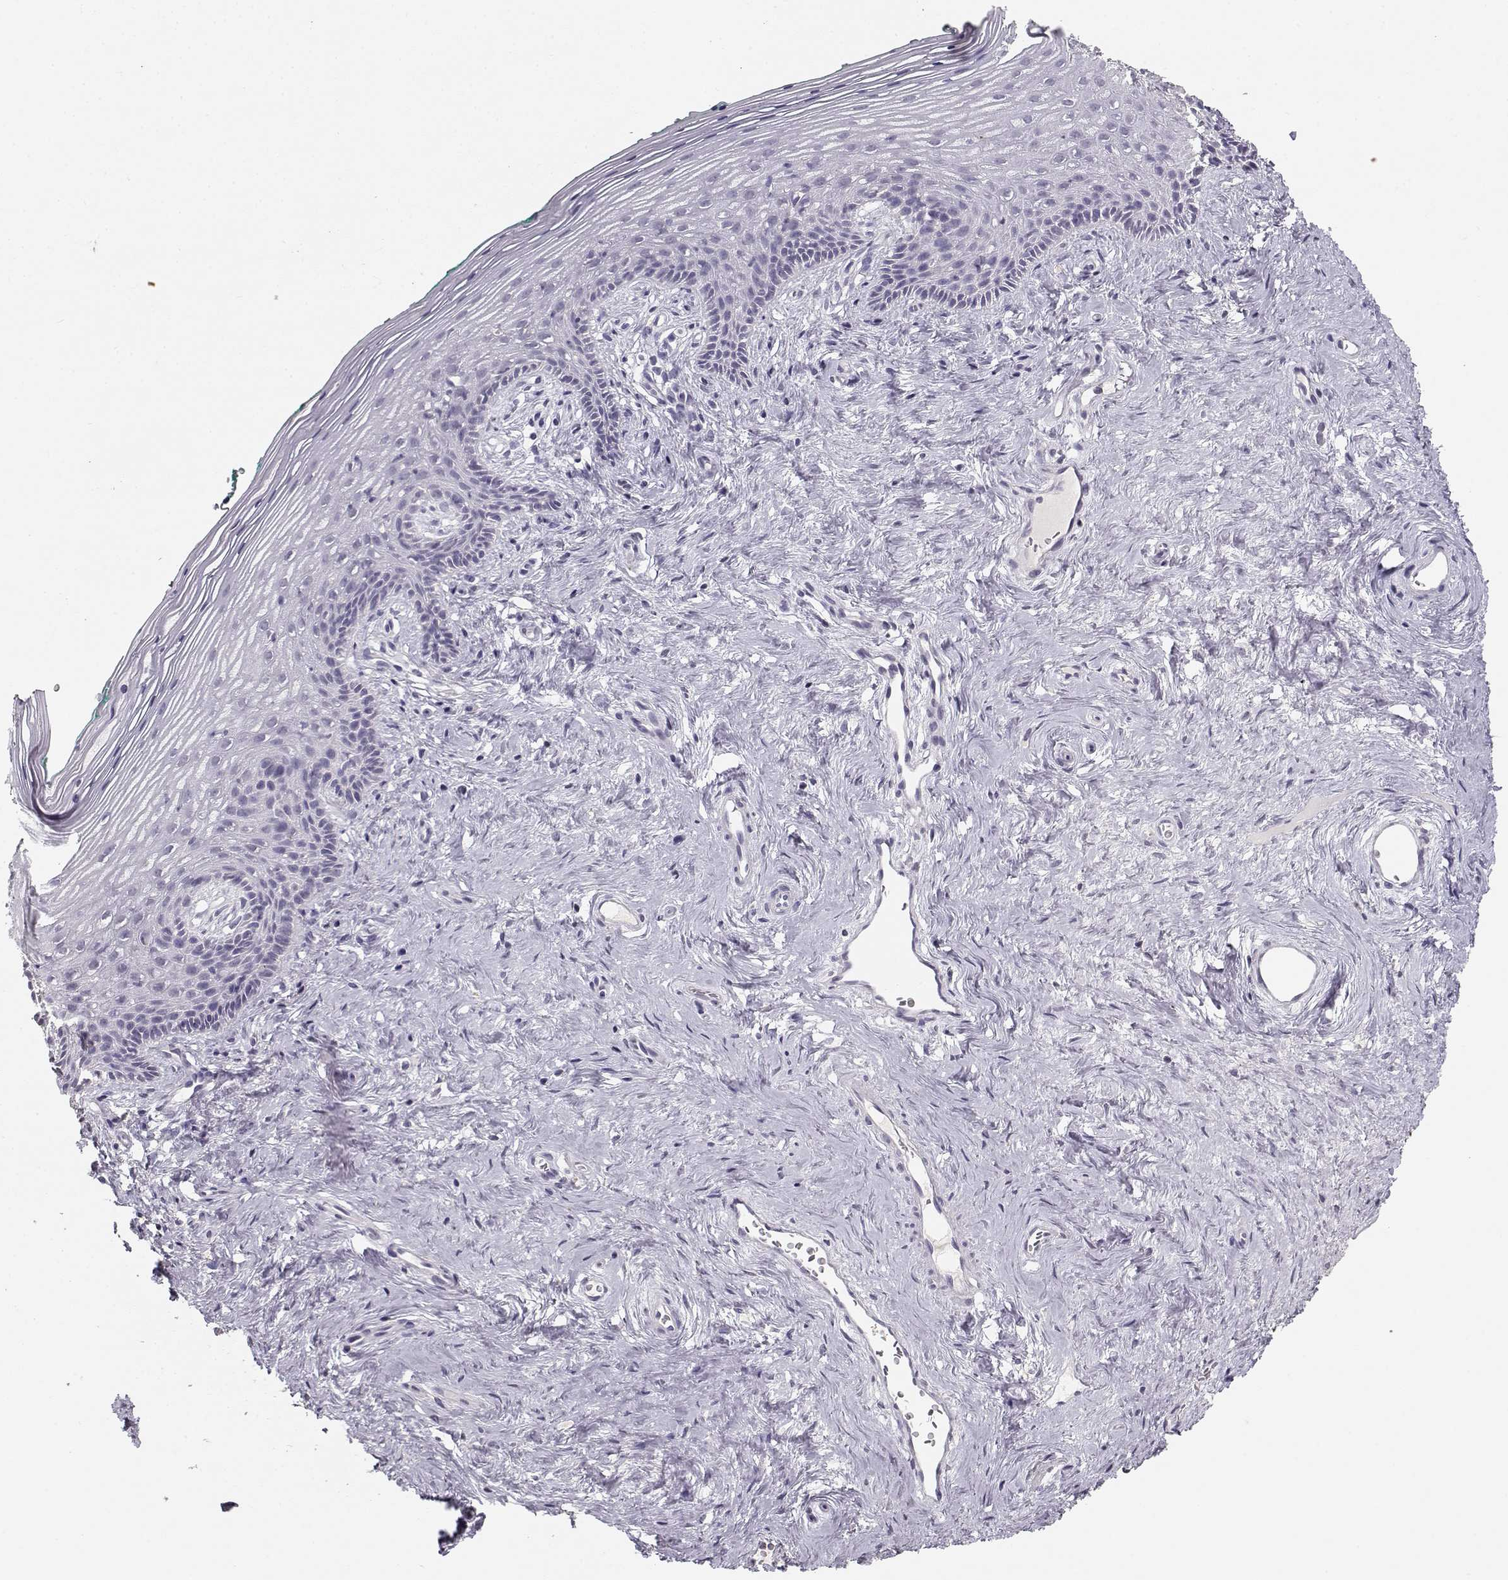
{"staining": {"intensity": "negative", "quantity": "none", "location": "none"}, "tissue": "vagina", "cell_type": "Squamous epithelial cells", "image_type": "normal", "snomed": [{"axis": "morphology", "description": "Normal tissue, NOS"}, {"axis": "topography", "description": "Vagina"}], "caption": "Immunohistochemistry of benign human vagina demonstrates no staining in squamous epithelial cells. (DAB (3,3'-diaminobenzidine) IHC with hematoxylin counter stain).", "gene": "UROC1", "patient": {"sex": "female", "age": 45}}